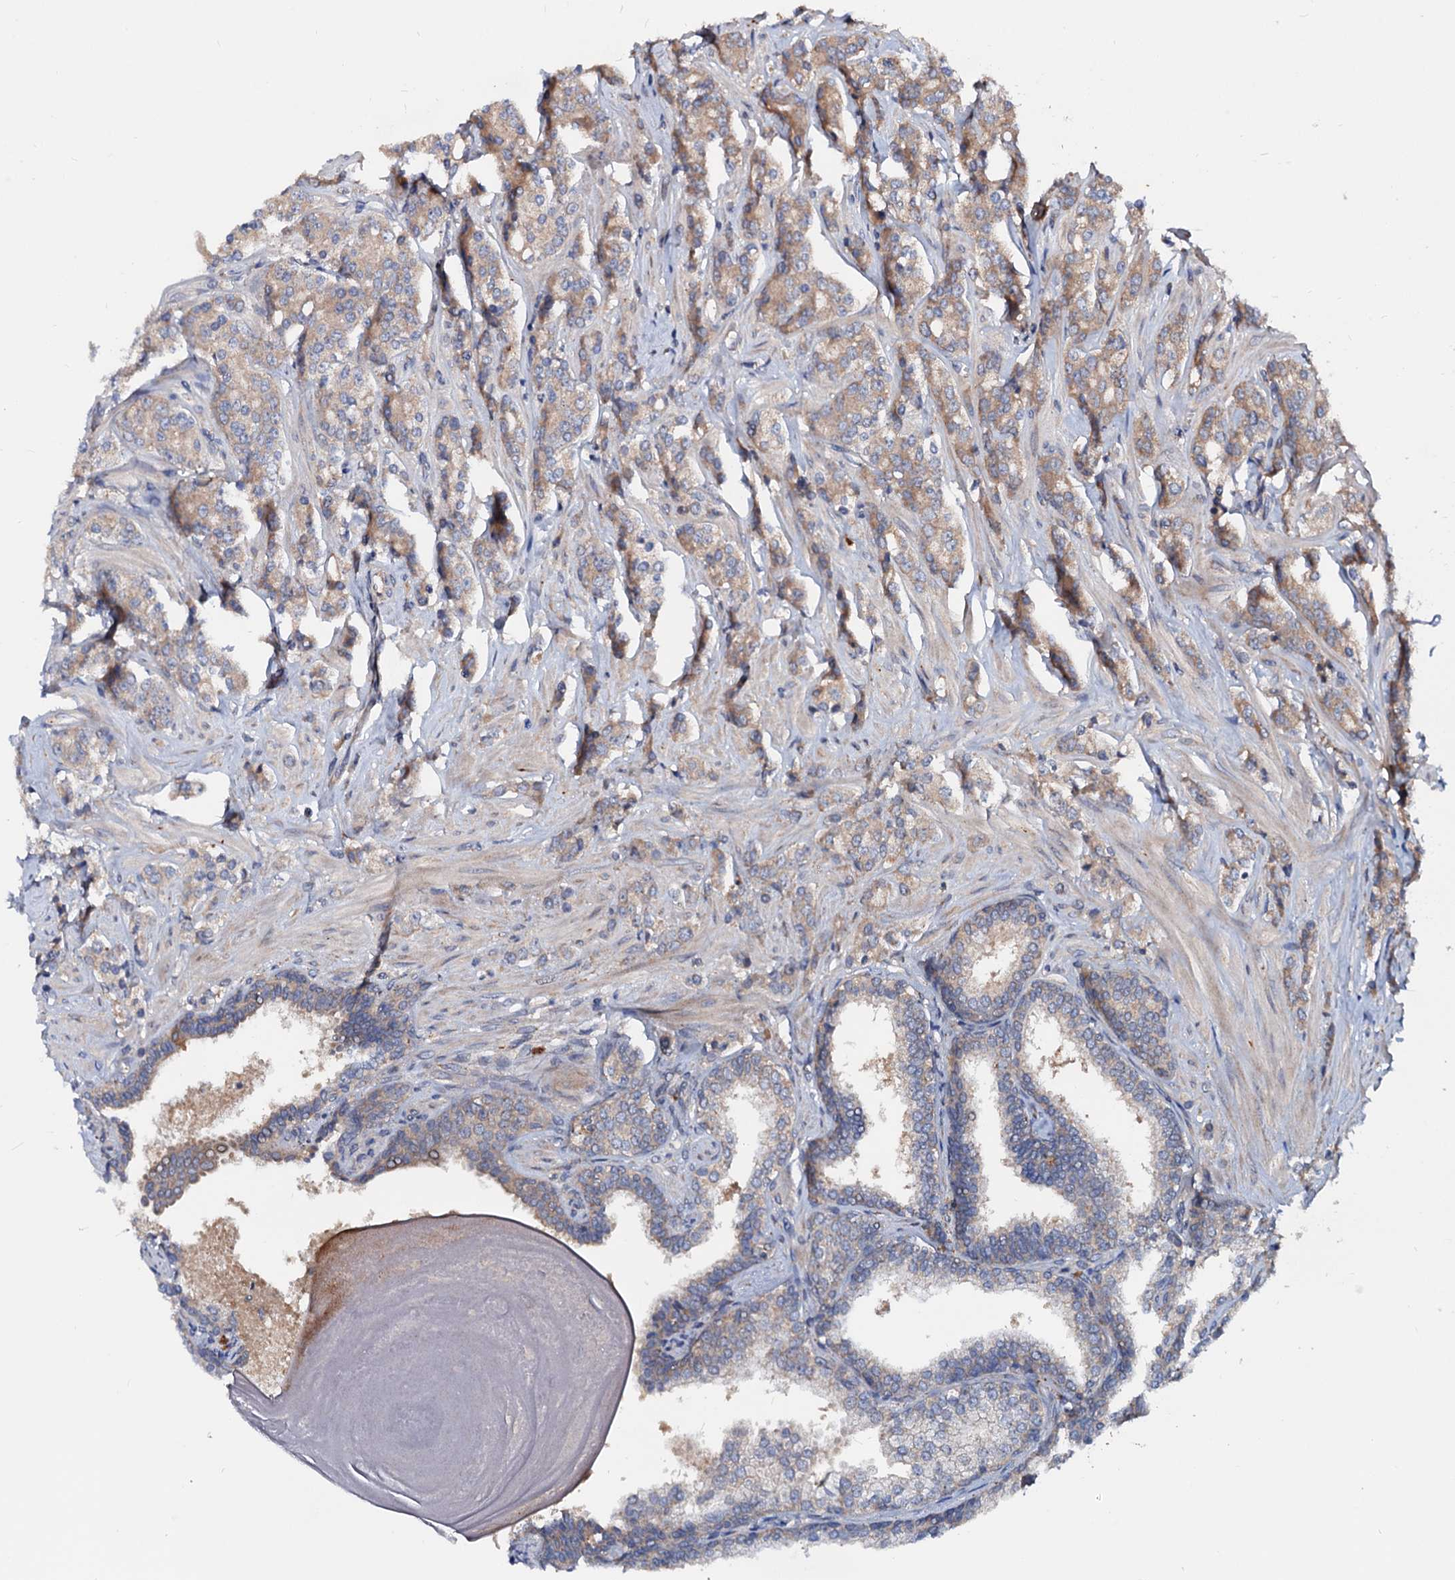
{"staining": {"intensity": "moderate", "quantity": ">75%", "location": "cytoplasmic/membranous"}, "tissue": "prostate cancer", "cell_type": "Tumor cells", "image_type": "cancer", "snomed": [{"axis": "morphology", "description": "Adenocarcinoma, High grade"}, {"axis": "topography", "description": "Prostate"}], "caption": "Immunohistochemical staining of human prostate high-grade adenocarcinoma demonstrates moderate cytoplasmic/membranous protein staining in approximately >75% of tumor cells.", "gene": "EXTL1", "patient": {"sex": "male", "age": 62}}